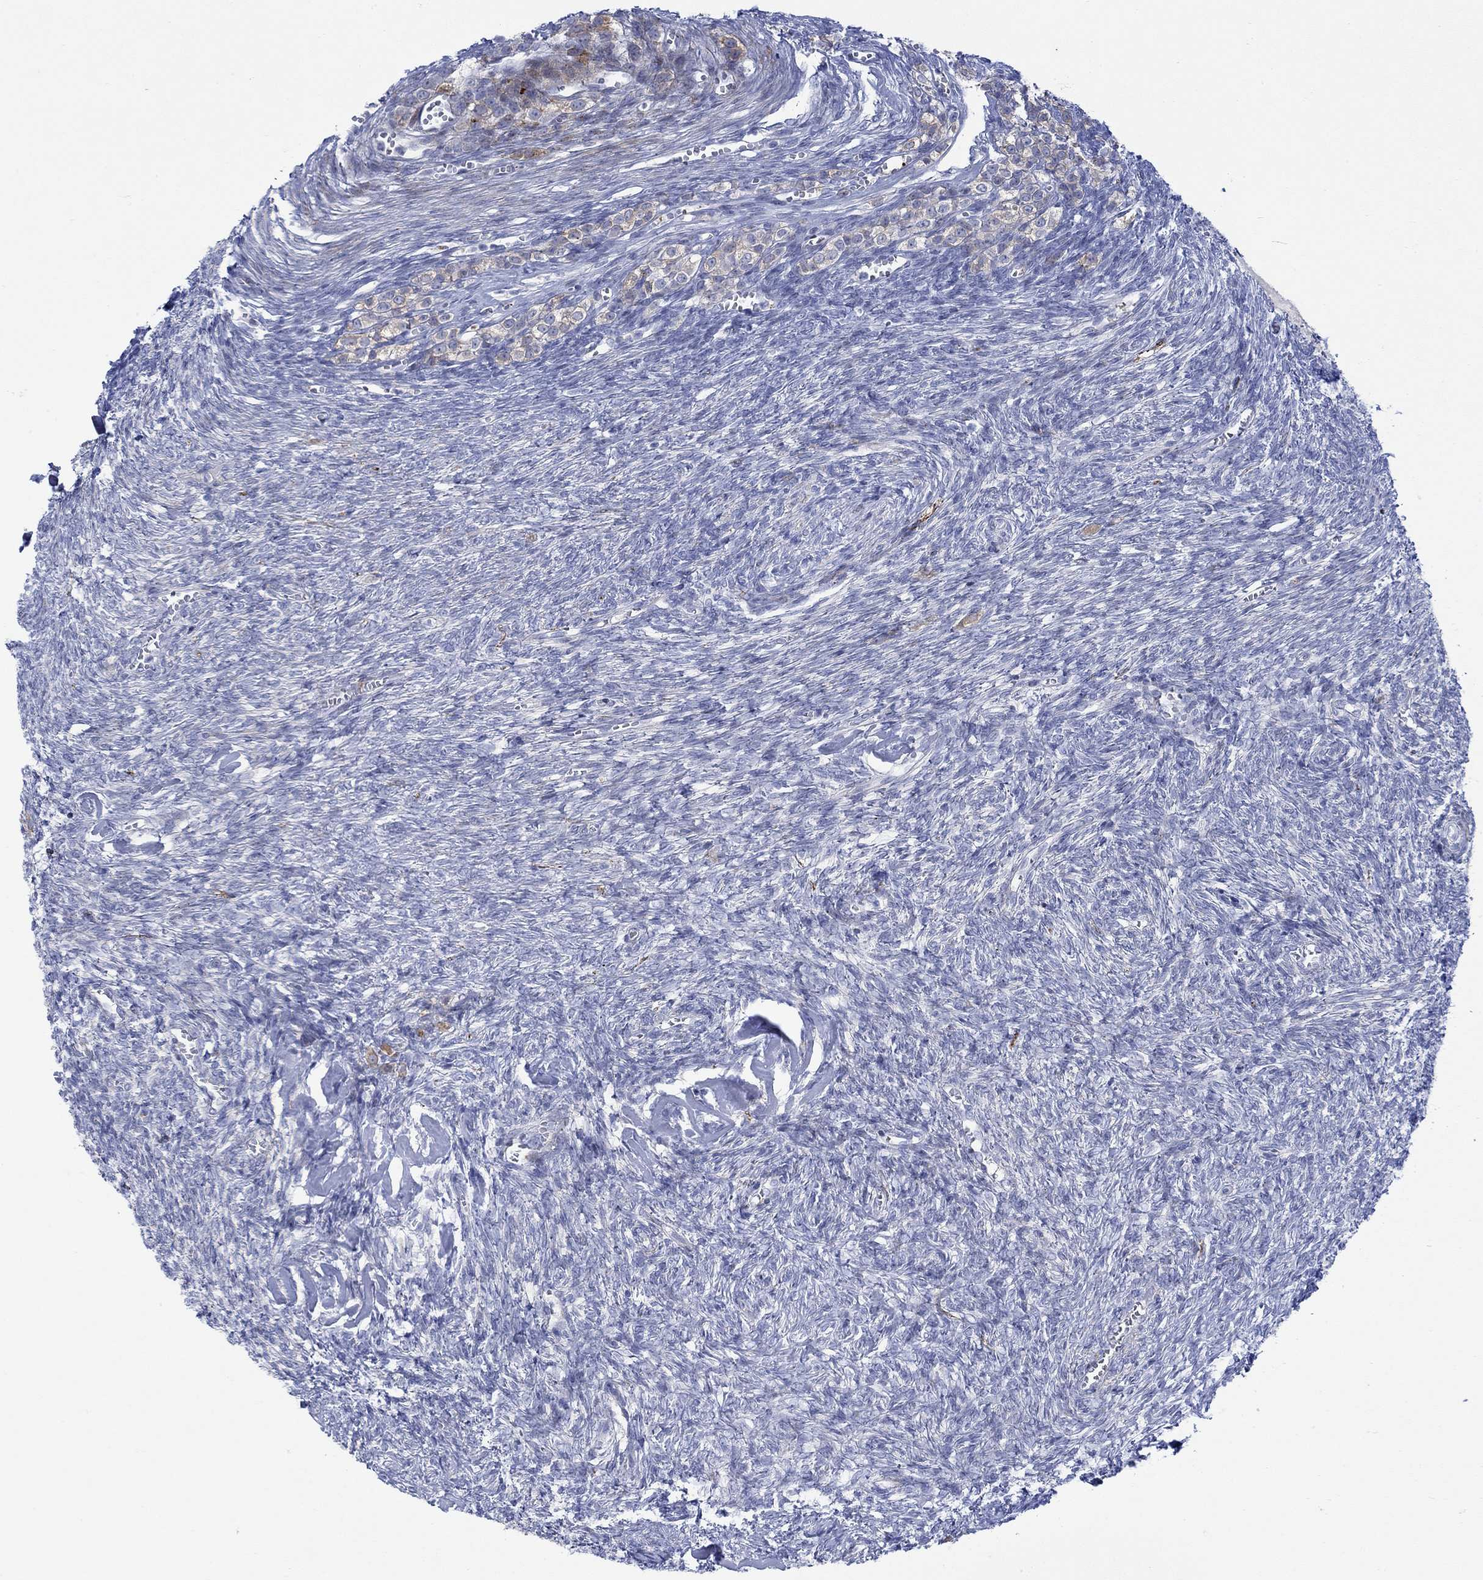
{"staining": {"intensity": "weak", "quantity": "25%-75%", "location": "cytoplasmic/membranous"}, "tissue": "ovary", "cell_type": "Follicle cells", "image_type": "normal", "snomed": [{"axis": "morphology", "description": "Normal tissue, NOS"}, {"axis": "topography", "description": "Ovary"}], "caption": "Immunohistochemical staining of unremarkable ovary shows weak cytoplasmic/membranous protein positivity in about 25%-75% of follicle cells.", "gene": "KSR2", "patient": {"sex": "female", "age": 43}}